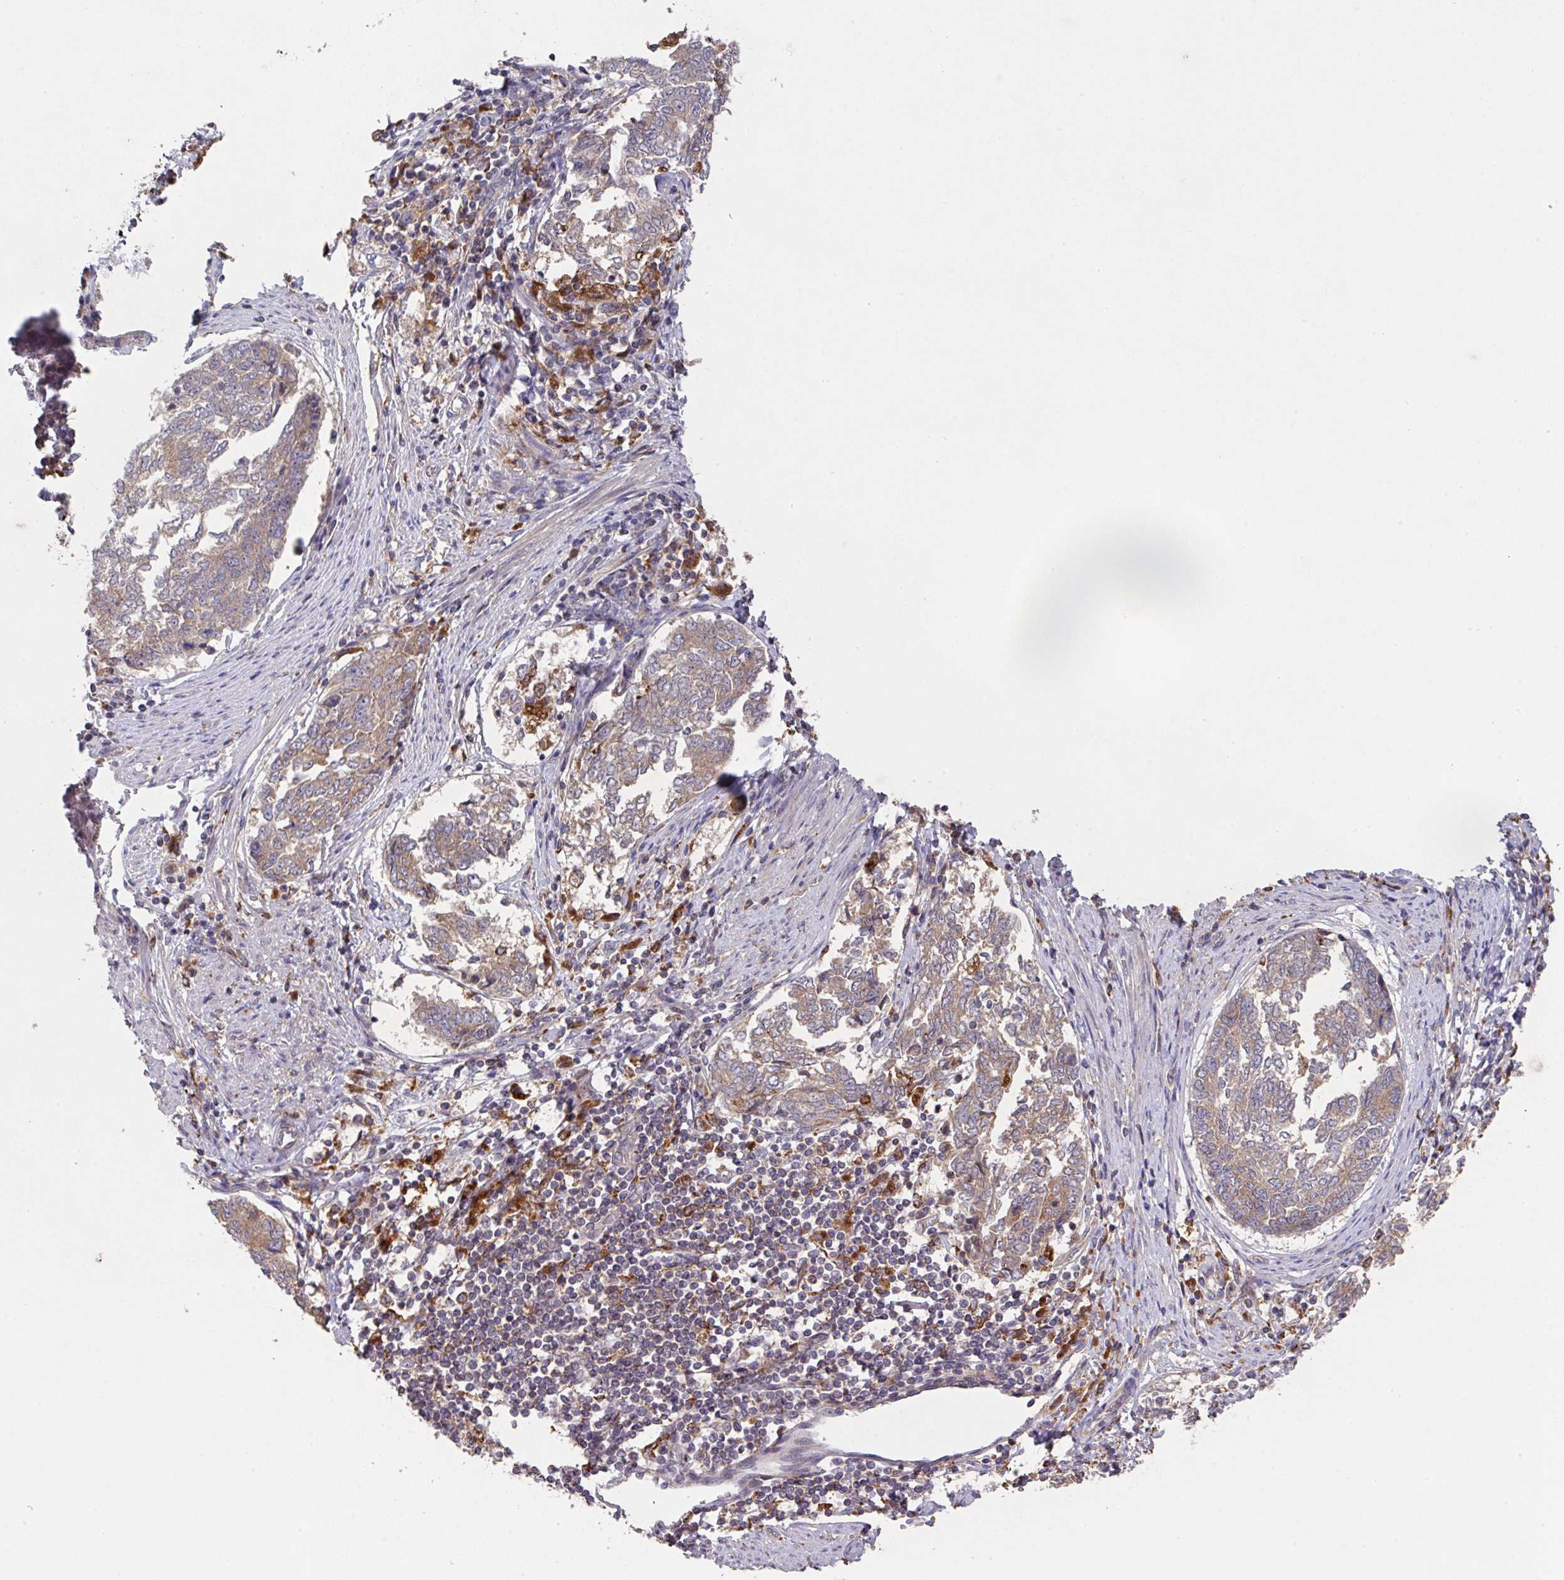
{"staining": {"intensity": "weak", "quantity": ">75%", "location": "cytoplasmic/membranous"}, "tissue": "endometrial cancer", "cell_type": "Tumor cells", "image_type": "cancer", "snomed": [{"axis": "morphology", "description": "Adenocarcinoma, NOS"}, {"axis": "topography", "description": "Endometrium"}], "caption": "Endometrial cancer (adenocarcinoma) stained for a protein (brown) demonstrates weak cytoplasmic/membranous positive staining in about >75% of tumor cells.", "gene": "TRIM14", "patient": {"sex": "female", "age": 80}}